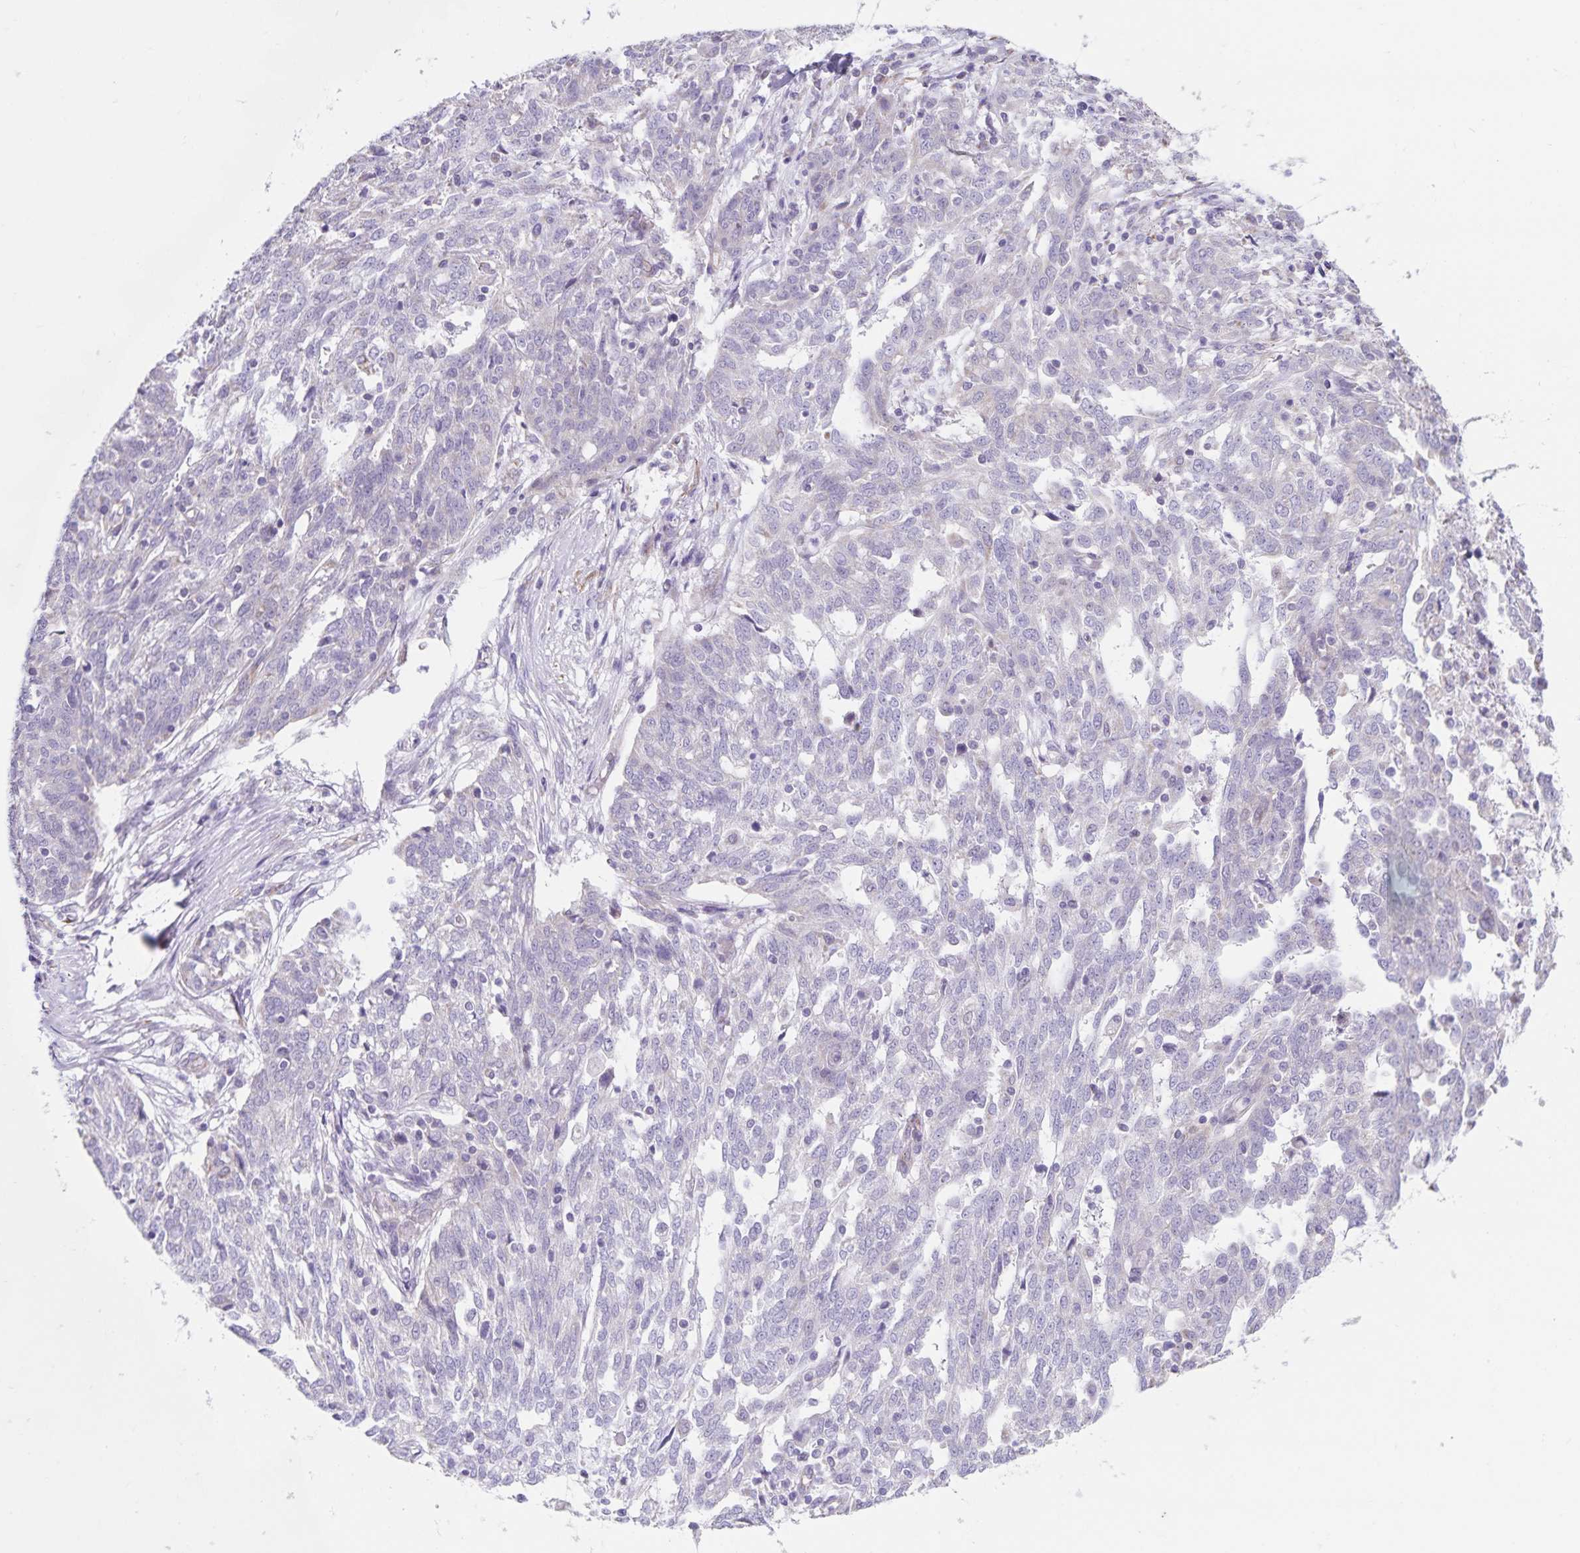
{"staining": {"intensity": "negative", "quantity": "none", "location": "none"}, "tissue": "ovarian cancer", "cell_type": "Tumor cells", "image_type": "cancer", "snomed": [{"axis": "morphology", "description": "Cystadenocarcinoma, serous, NOS"}, {"axis": "topography", "description": "Ovary"}], "caption": "An immunohistochemistry (IHC) photomicrograph of serous cystadenocarcinoma (ovarian) is shown. There is no staining in tumor cells of serous cystadenocarcinoma (ovarian).", "gene": "SYNM", "patient": {"sex": "female", "age": 67}}